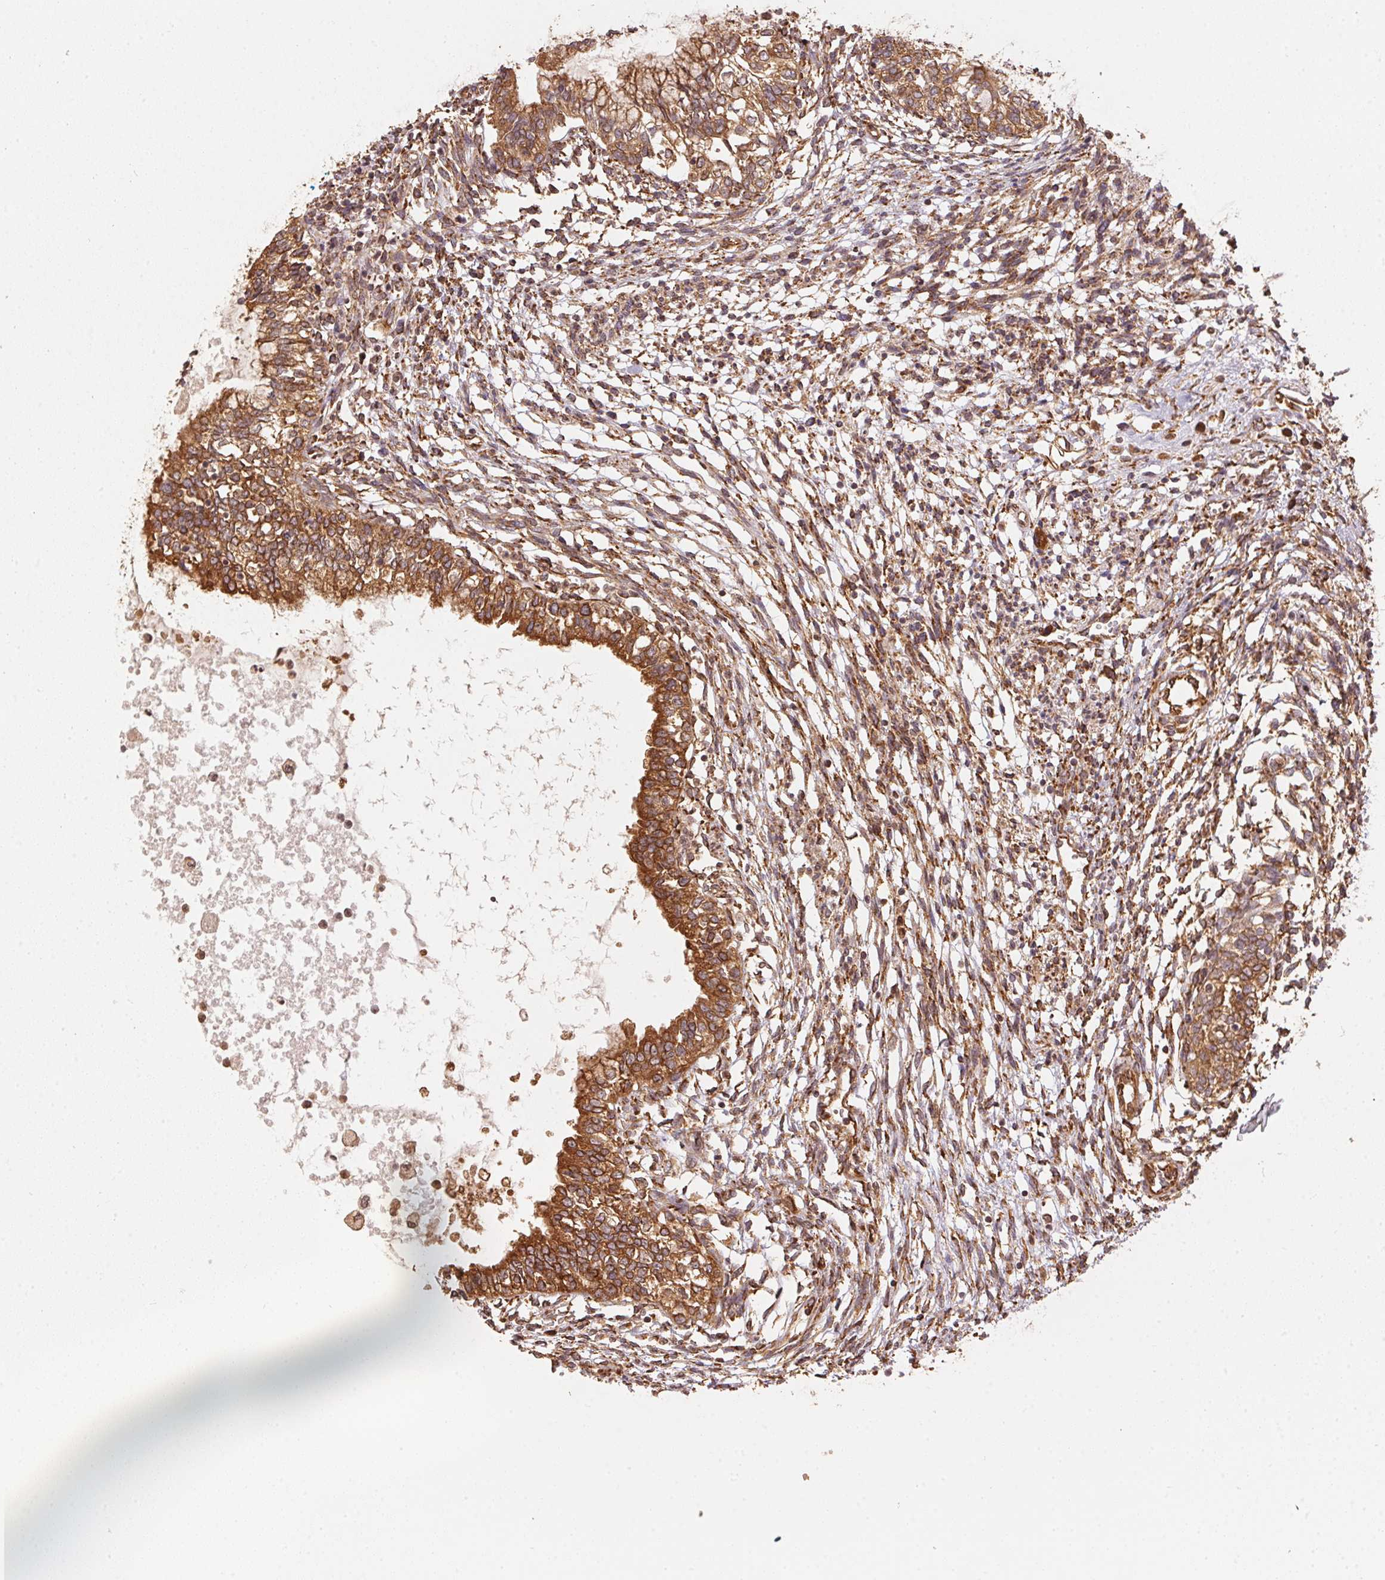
{"staining": {"intensity": "strong", "quantity": ">75%", "location": "cytoplasmic/membranous"}, "tissue": "testis cancer", "cell_type": "Tumor cells", "image_type": "cancer", "snomed": [{"axis": "morphology", "description": "Carcinoma, Embryonal, NOS"}, {"axis": "topography", "description": "Testis"}], "caption": "Testis embryonal carcinoma stained for a protein (brown) reveals strong cytoplasmic/membranous positive staining in approximately >75% of tumor cells.", "gene": "STRN4", "patient": {"sex": "male", "age": 37}}